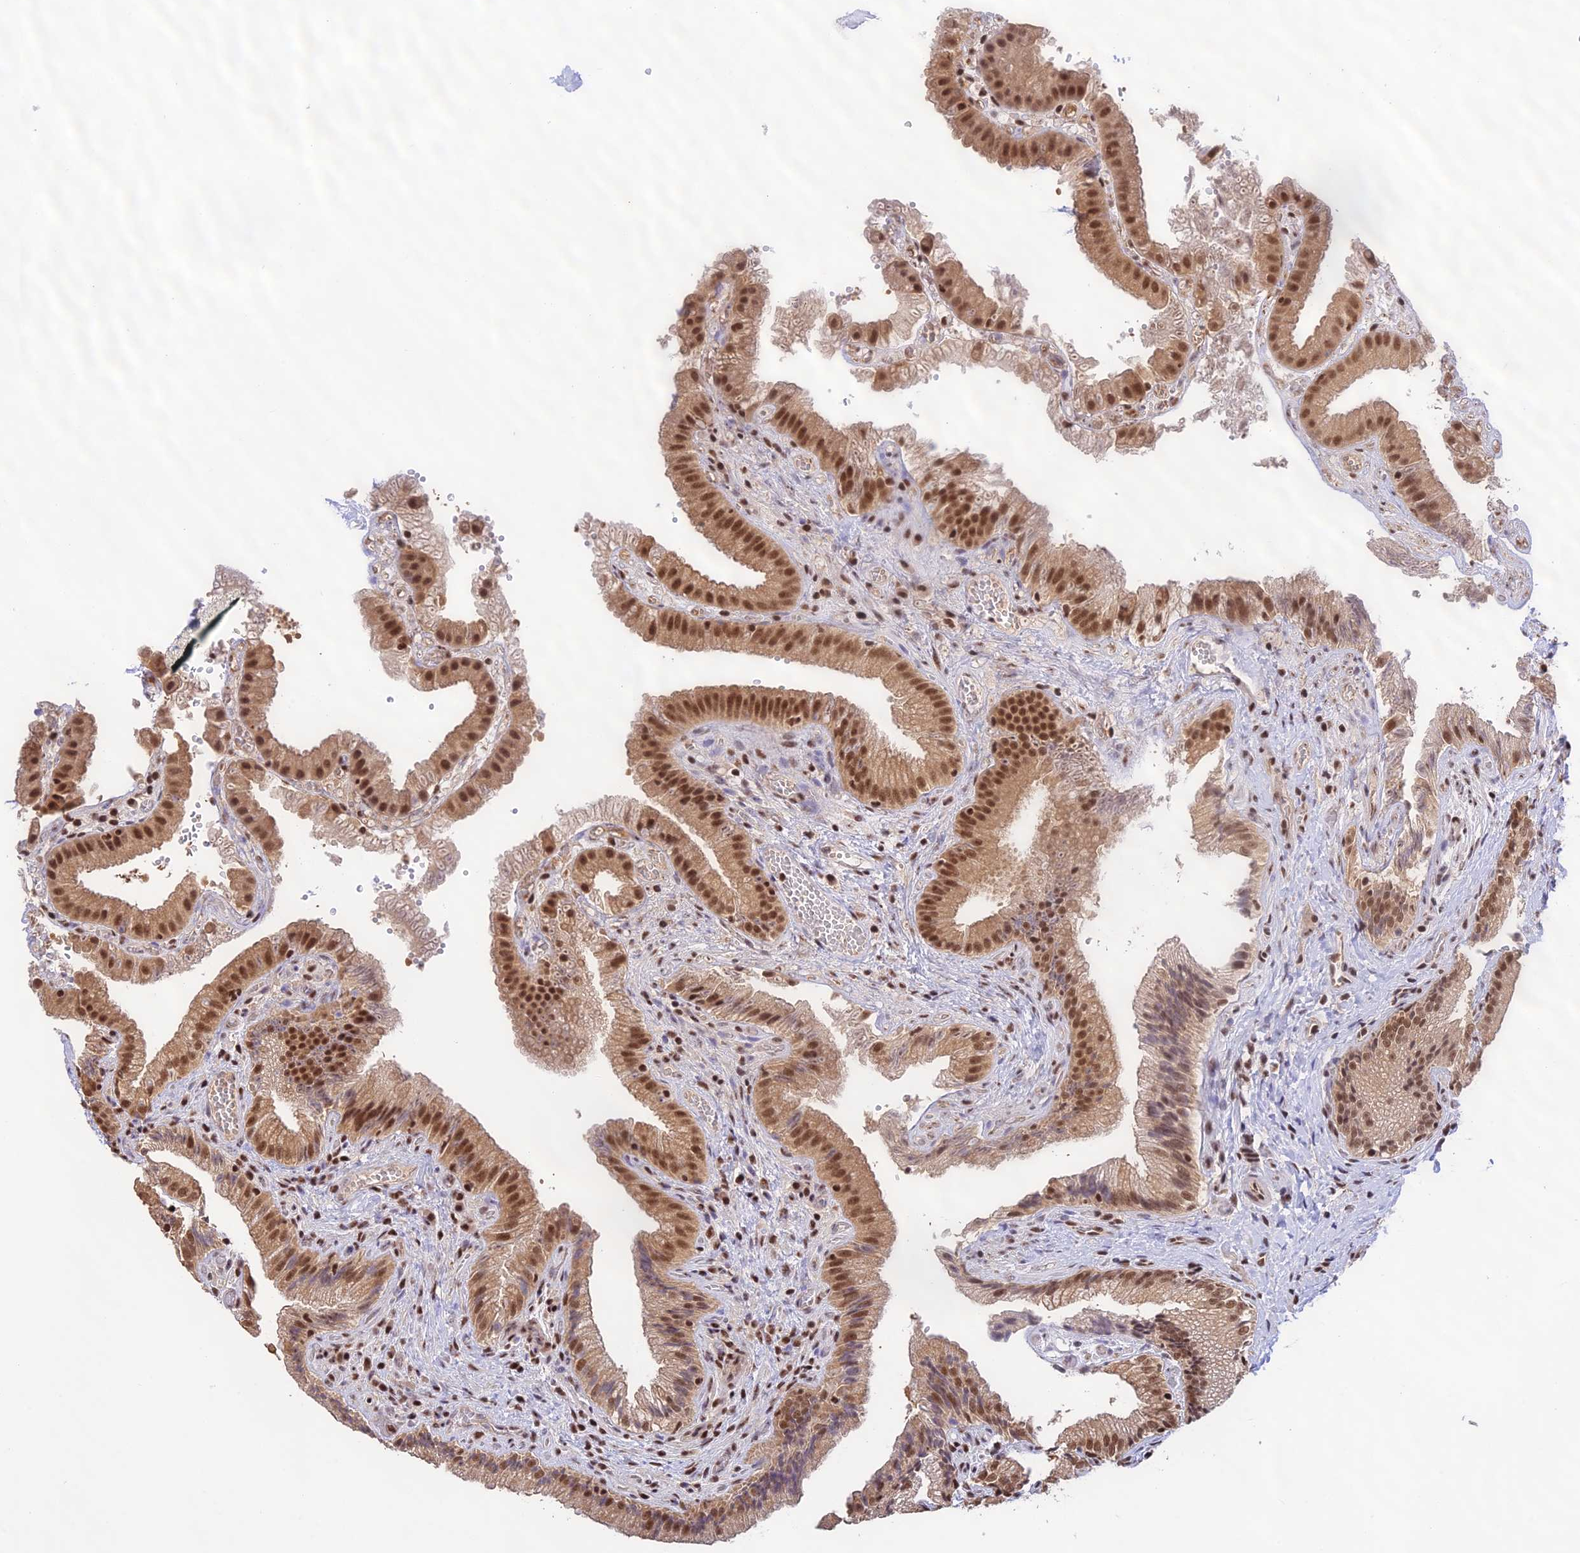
{"staining": {"intensity": "strong", "quantity": ">75%", "location": "cytoplasmic/membranous,nuclear"}, "tissue": "gallbladder", "cell_type": "Glandular cells", "image_type": "normal", "snomed": [{"axis": "morphology", "description": "Normal tissue, NOS"}, {"axis": "topography", "description": "Gallbladder"}], "caption": "Protein expression analysis of unremarkable gallbladder reveals strong cytoplasmic/membranous,nuclear positivity in approximately >75% of glandular cells.", "gene": "THAP11", "patient": {"sex": "female", "age": 30}}